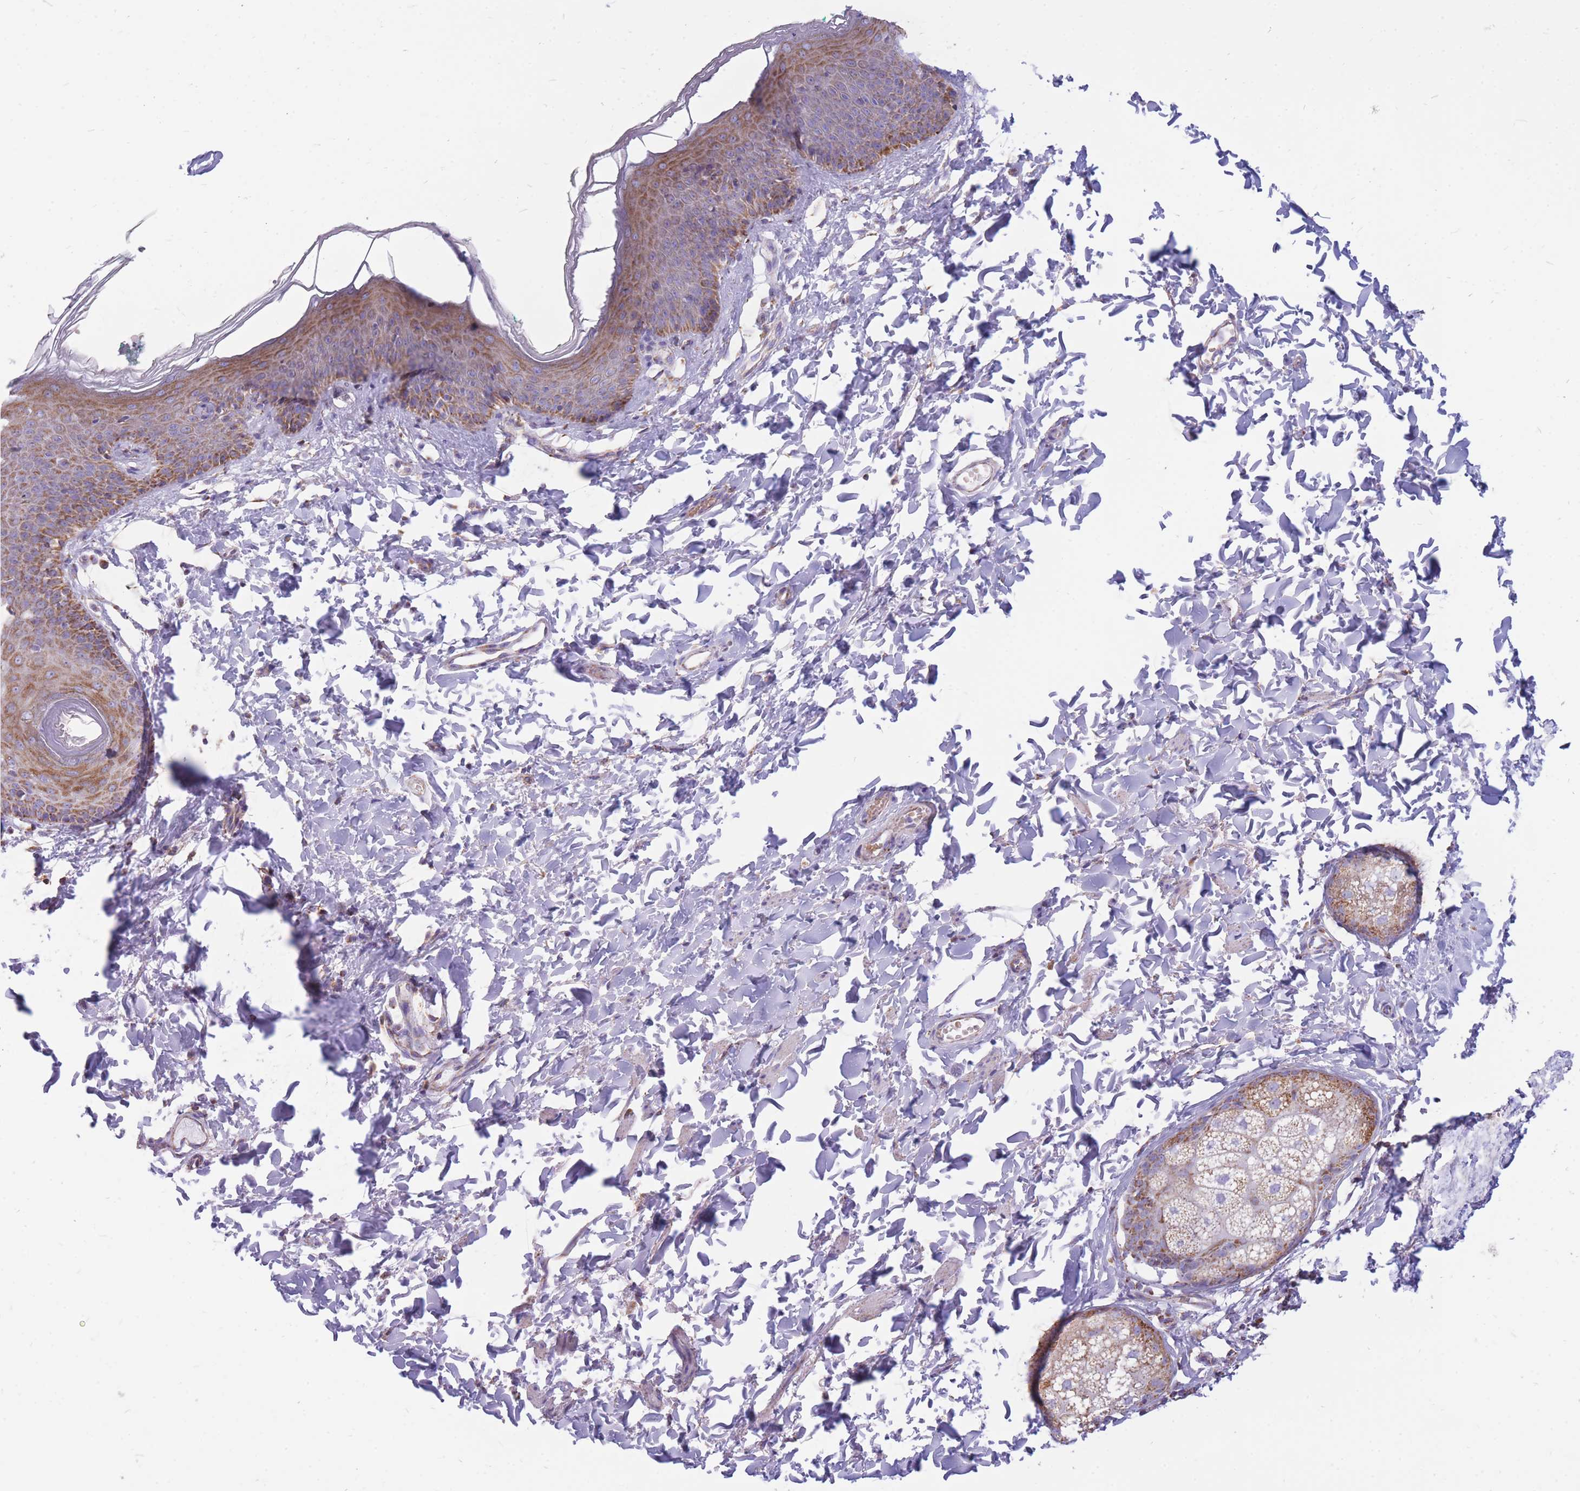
{"staining": {"intensity": "moderate", "quantity": ">75%", "location": "cytoplasmic/membranous"}, "tissue": "skin", "cell_type": "Epidermal cells", "image_type": "normal", "snomed": [{"axis": "morphology", "description": "Normal tissue, NOS"}, {"axis": "topography", "description": "Vulva"}], "caption": "A brown stain labels moderate cytoplasmic/membranous staining of a protein in epidermal cells of unremarkable human skin. (DAB (3,3'-diaminobenzidine) IHC, brown staining for protein, blue staining for nuclei).", "gene": "PCSK1", "patient": {"sex": "female", "age": 66}}